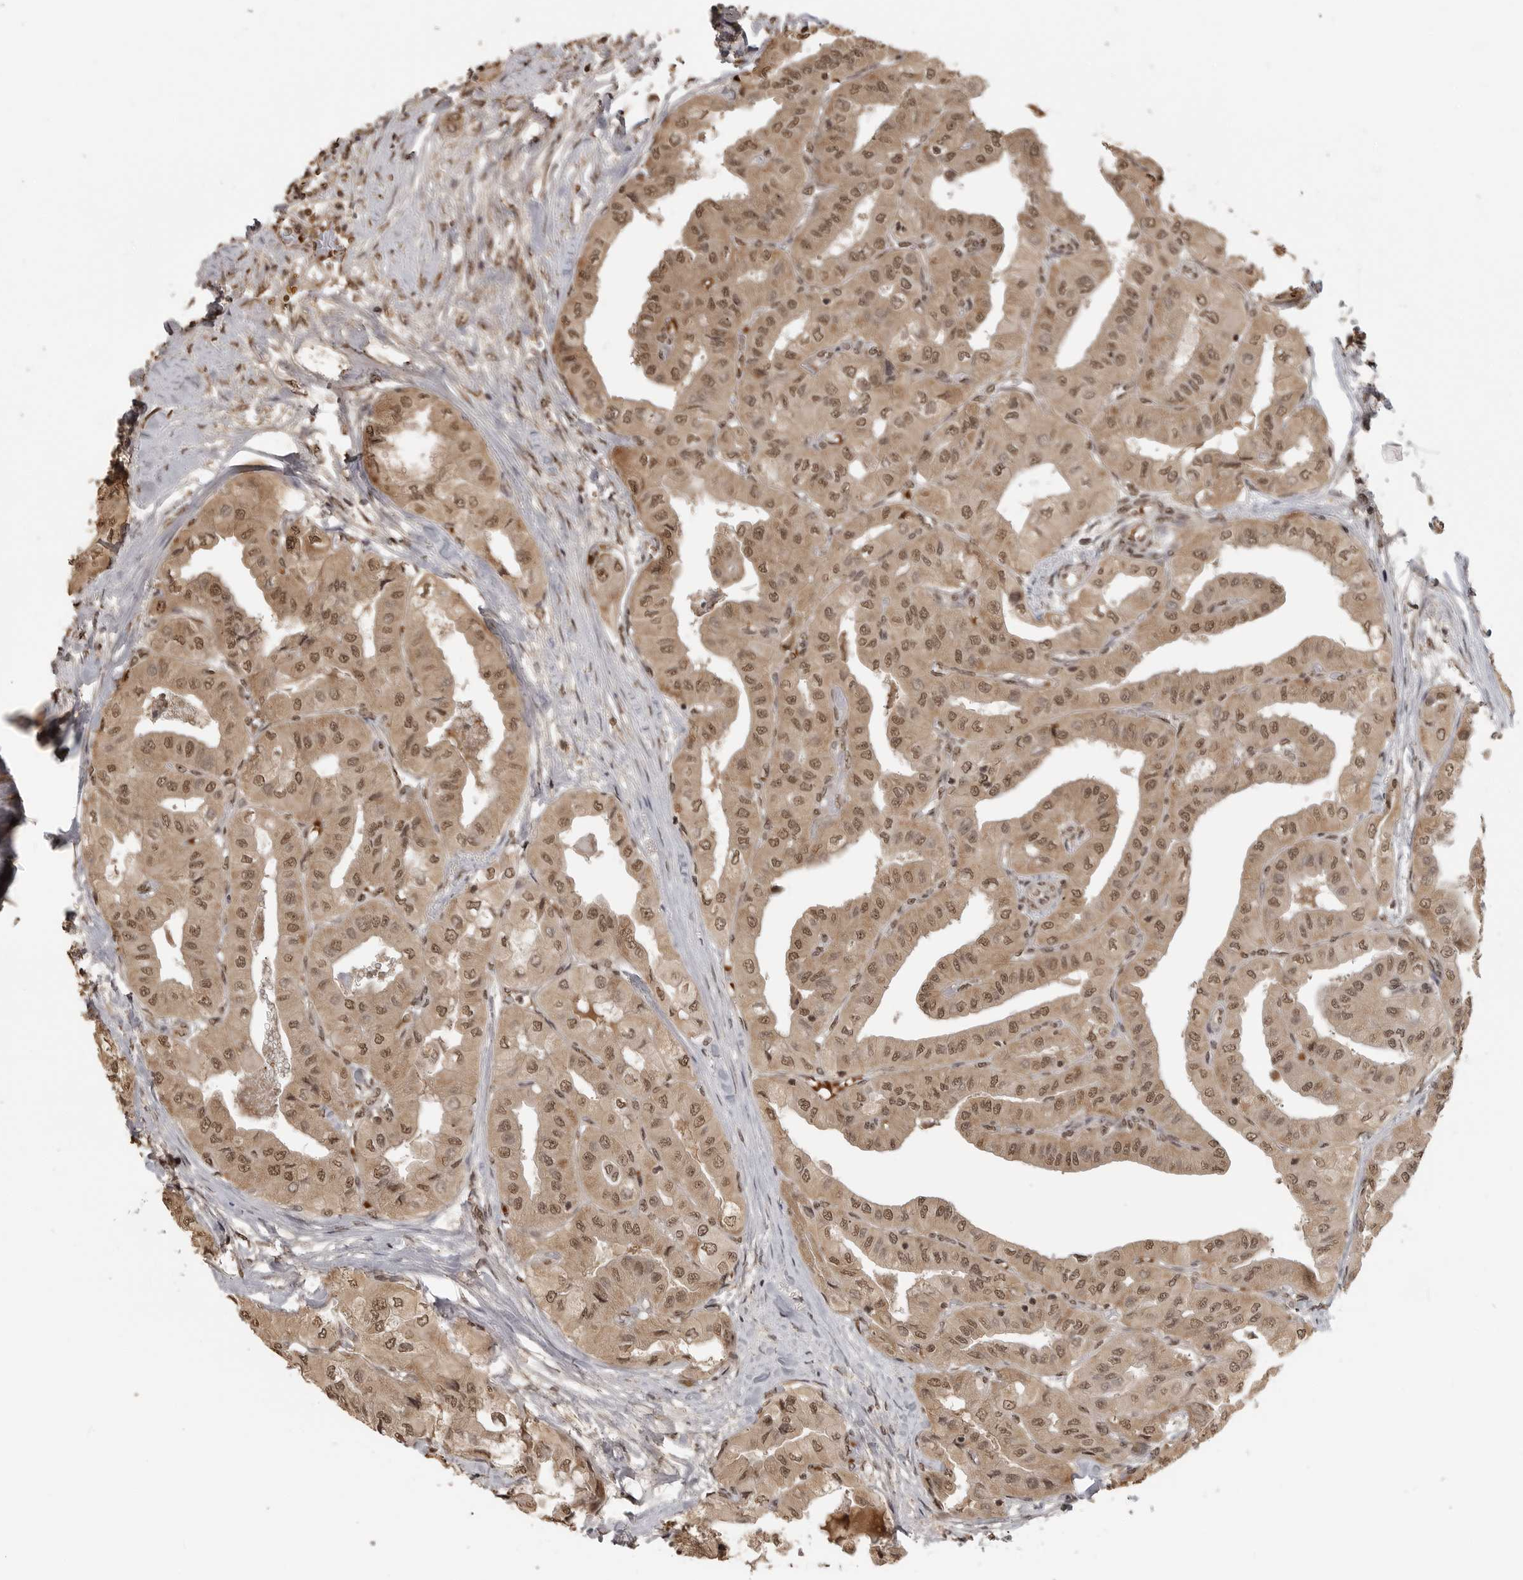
{"staining": {"intensity": "moderate", "quantity": ">75%", "location": "cytoplasmic/membranous,nuclear"}, "tissue": "thyroid cancer", "cell_type": "Tumor cells", "image_type": "cancer", "snomed": [{"axis": "morphology", "description": "Papillary adenocarcinoma, NOS"}, {"axis": "topography", "description": "Thyroid gland"}], "caption": "A high-resolution image shows immunohistochemistry (IHC) staining of thyroid cancer (papillary adenocarcinoma), which exhibits moderate cytoplasmic/membranous and nuclear expression in about >75% of tumor cells. (IHC, brightfield microscopy, high magnification).", "gene": "CLOCK", "patient": {"sex": "female", "age": 59}}